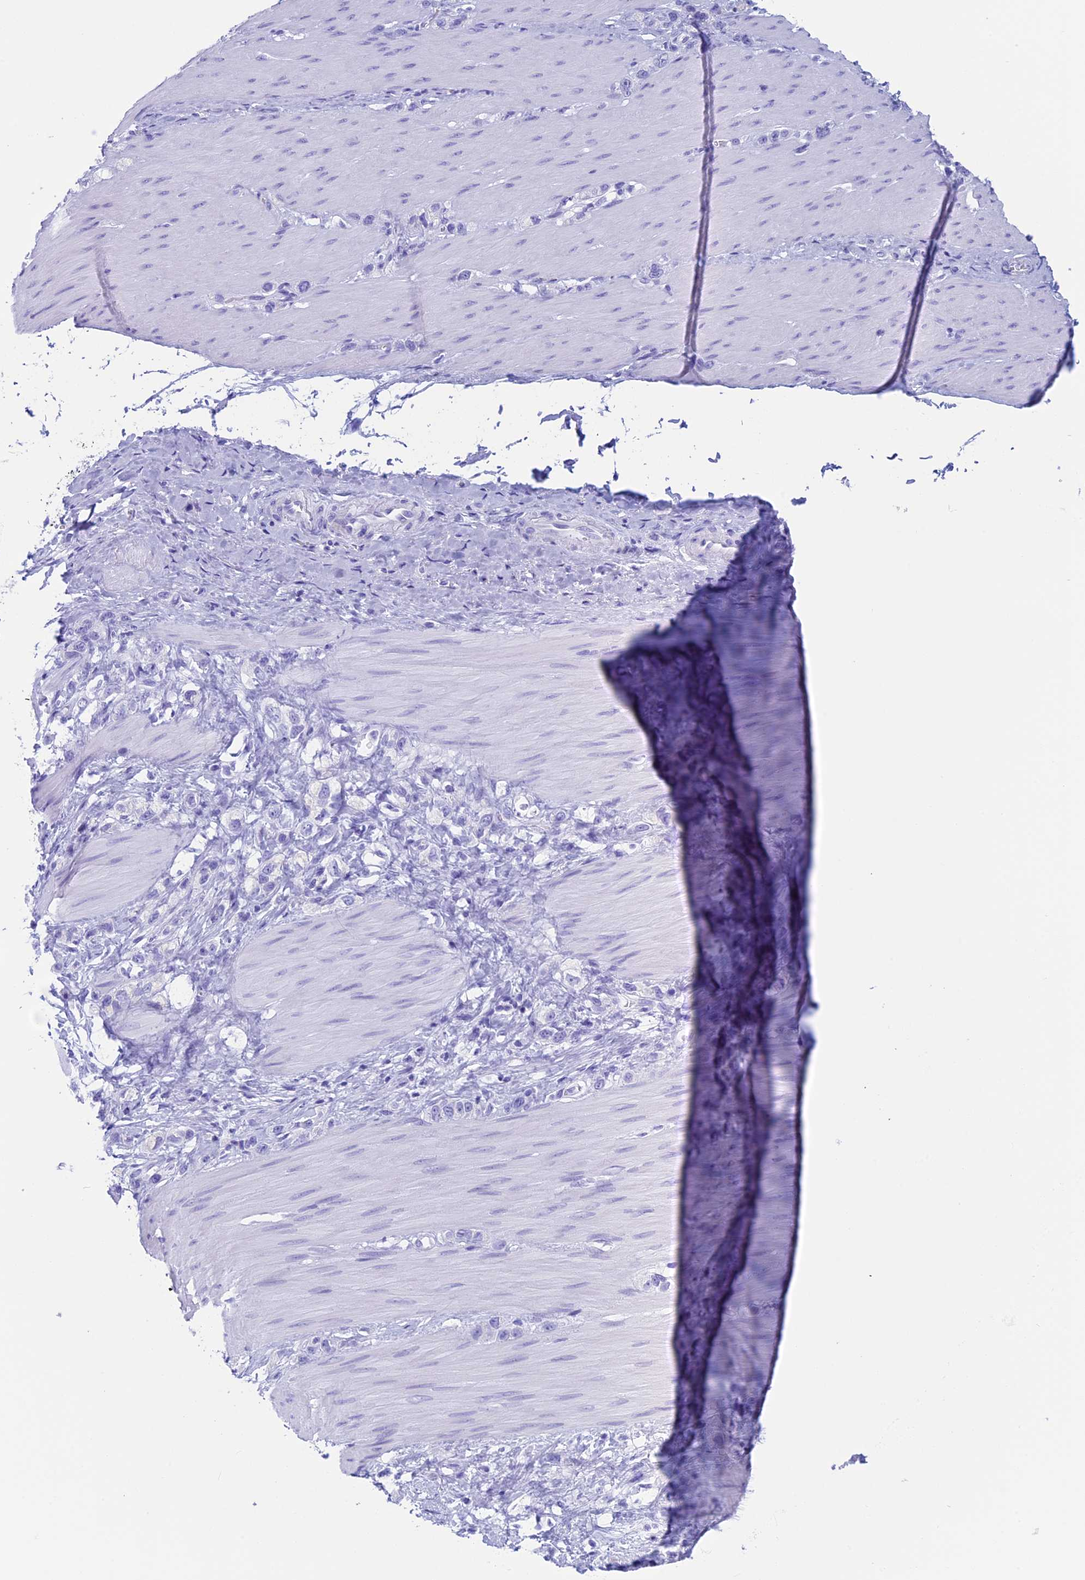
{"staining": {"intensity": "negative", "quantity": "none", "location": "none"}, "tissue": "stomach cancer", "cell_type": "Tumor cells", "image_type": "cancer", "snomed": [{"axis": "morphology", "description": "Adenocarcinoma, NOS"}, {"axis": "topography", "description": "Stomach"}], "caption": "The image exhibits no significant expression in tumor cells of stomach cancer (adenocarcinoma).", "gene": "FAM169A", "patient": {"sex": "female", "age": 65}}